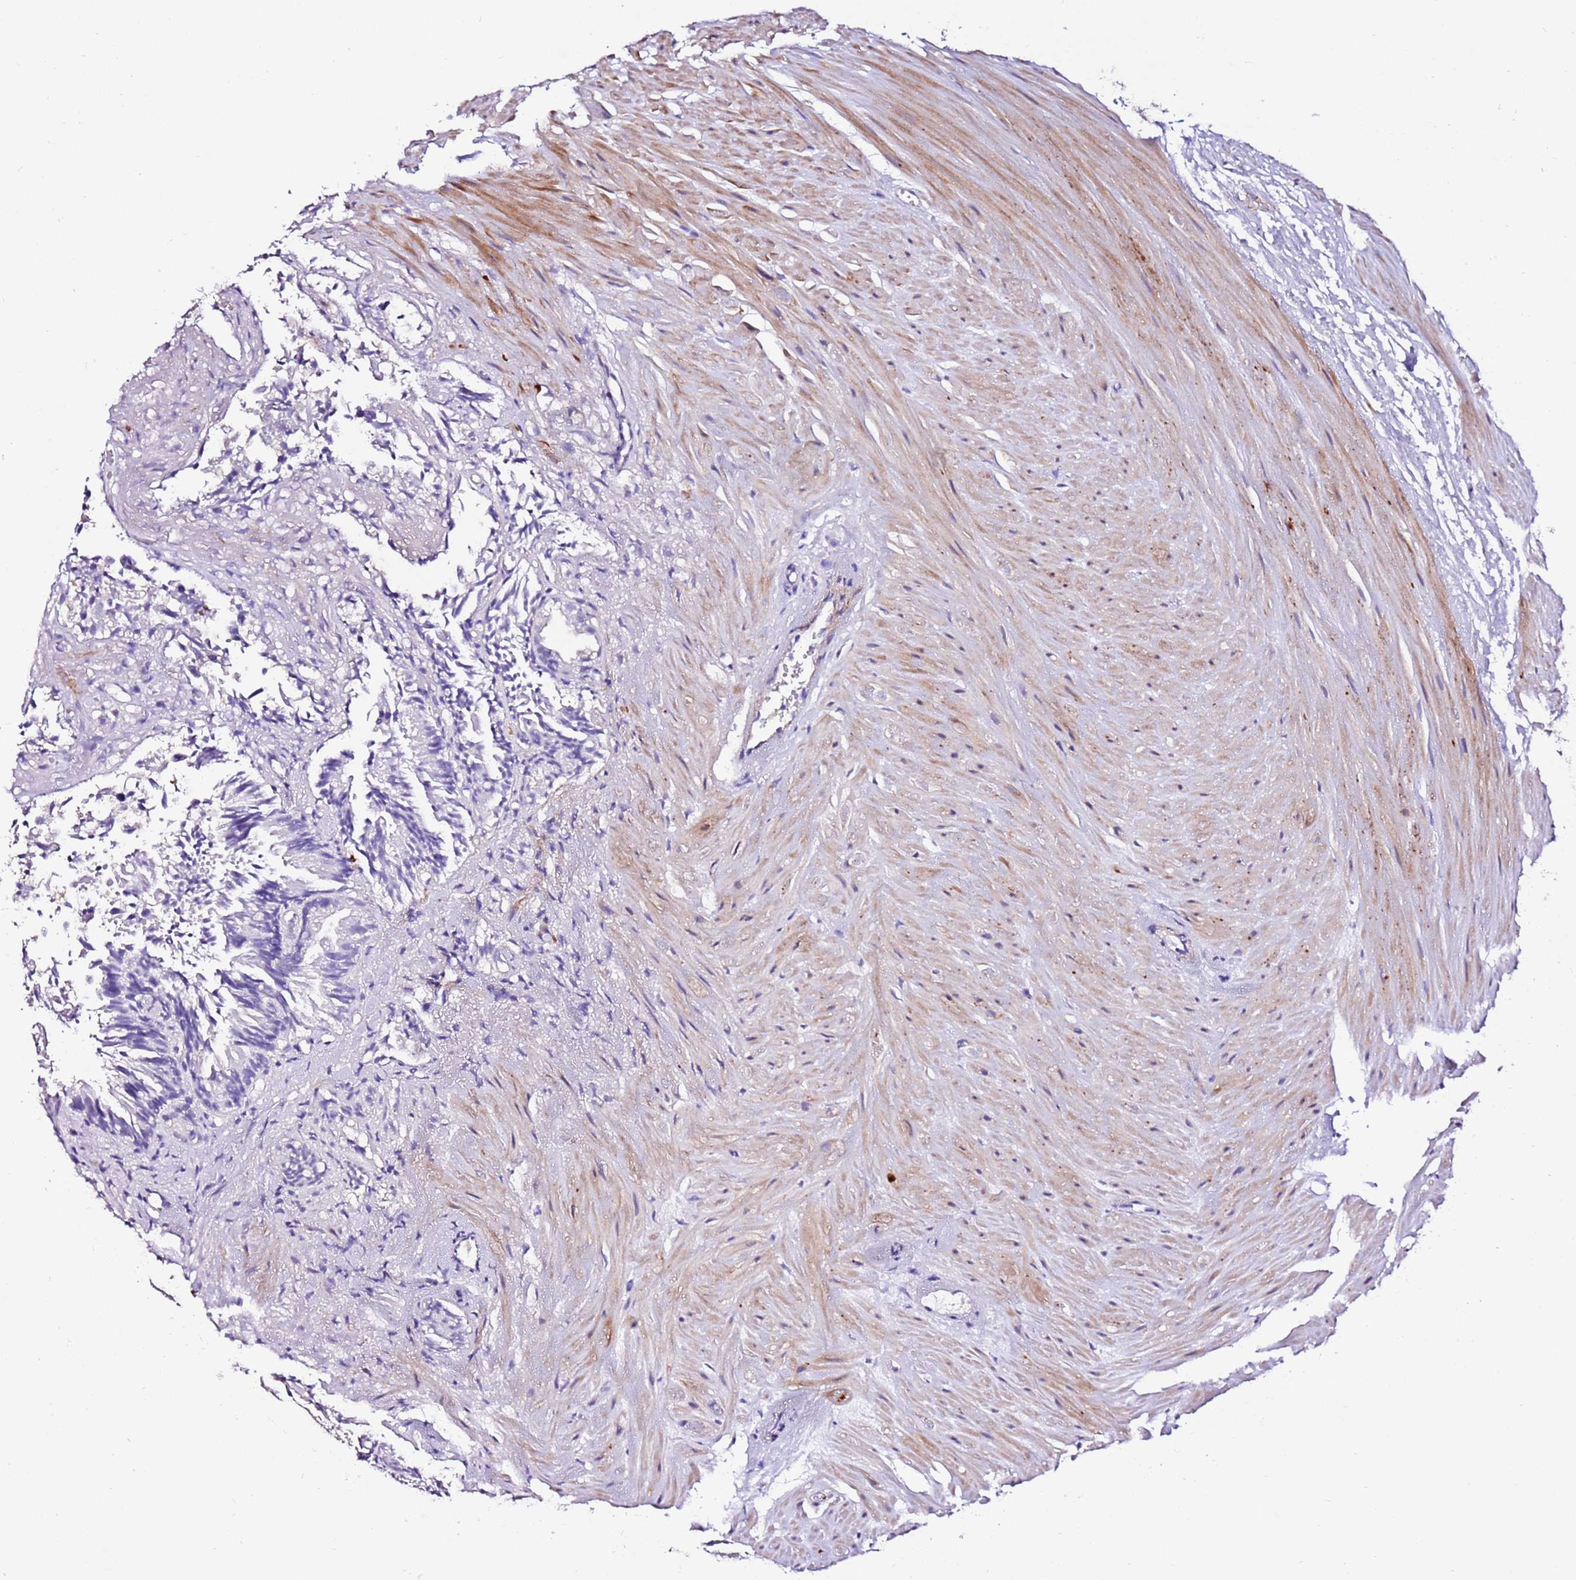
{"staining": {"intensity": "negative", "quantity": "none", "location": "none"}, "tissue": "seminal vesicle", "cell_type": "Glandular cells", "image_type": "normal", "snomed": [{"axis": "morphology", "description": "Normal tissue, NOS"}, {"axis": "topography", "description": "Seminal veicle"}, {"axis": "topography", "description": "Peripheral nerve tissue"}], "caption": "Glandular cells show no significant staining in normal seminal vesicle. The staining was performed using DAB to visualize the protein expression in brown, while the nuclei were stained in blue with hematoxylin (Magnification: 20x).", "gene": "ART5", "patient": {"sex": "male", "age": 63}}